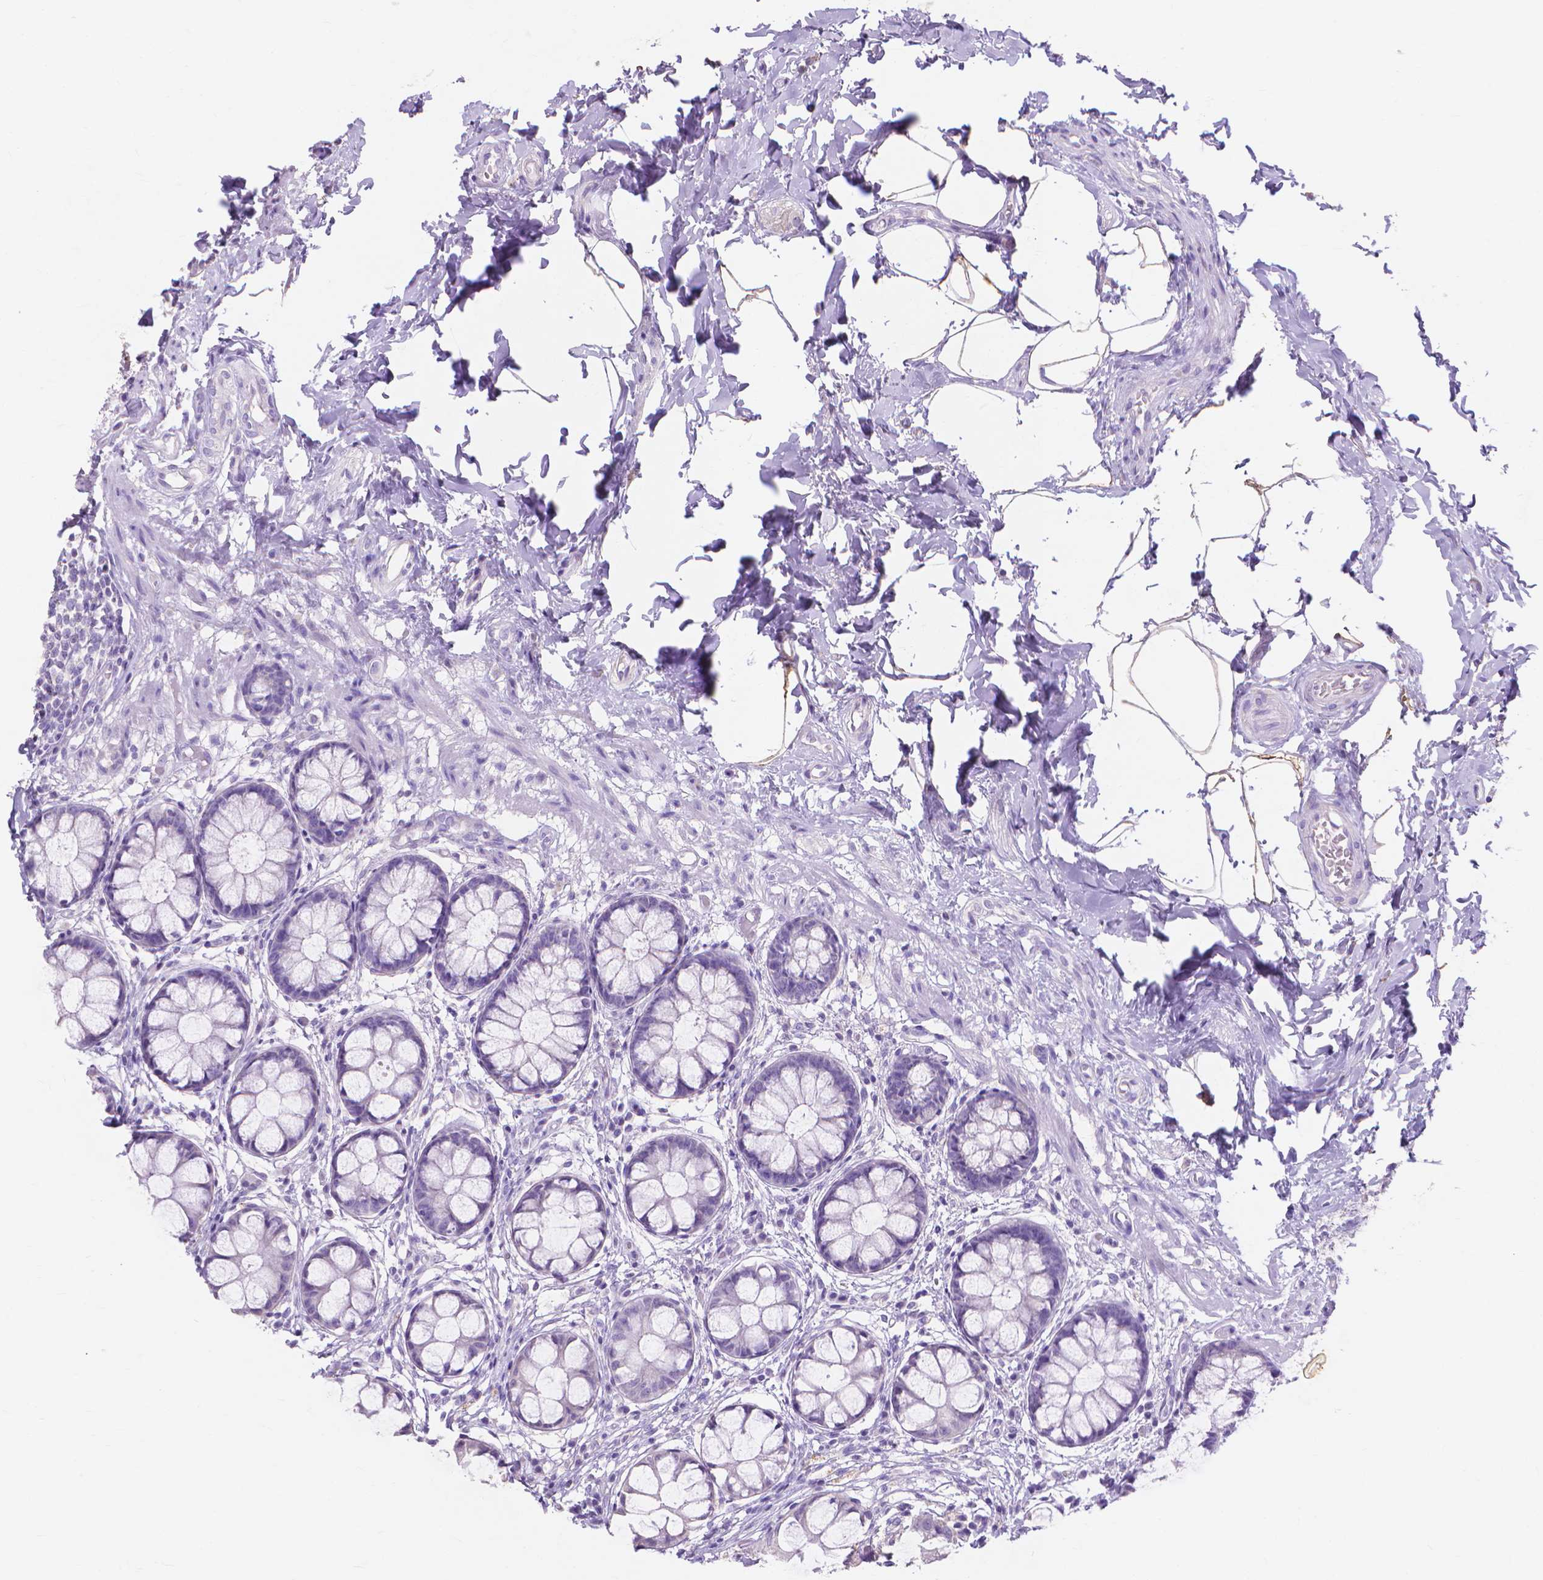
{"staining": {"intensity": "negative", "quantity": "none", "location": "none"}, "tissue": "rectum", "cell_type": "Glandular cells", "image_type": "normal", "snomed": [{"axis": "morphology", "description": "Normal tissue, NOS"}, {"axis": "topography", "description": "Rectum"}], "caption": "IHC histopathology image of unremarkable rectum: human rectum stained with DAB demonstrates no significant protein positivity in glandular cells. (Brightfield microscopy of DAB immunohistochemistry (IHC) at high magnification).", "gene": "MMP11", "patient": {"sex": "female", "age": 62}}